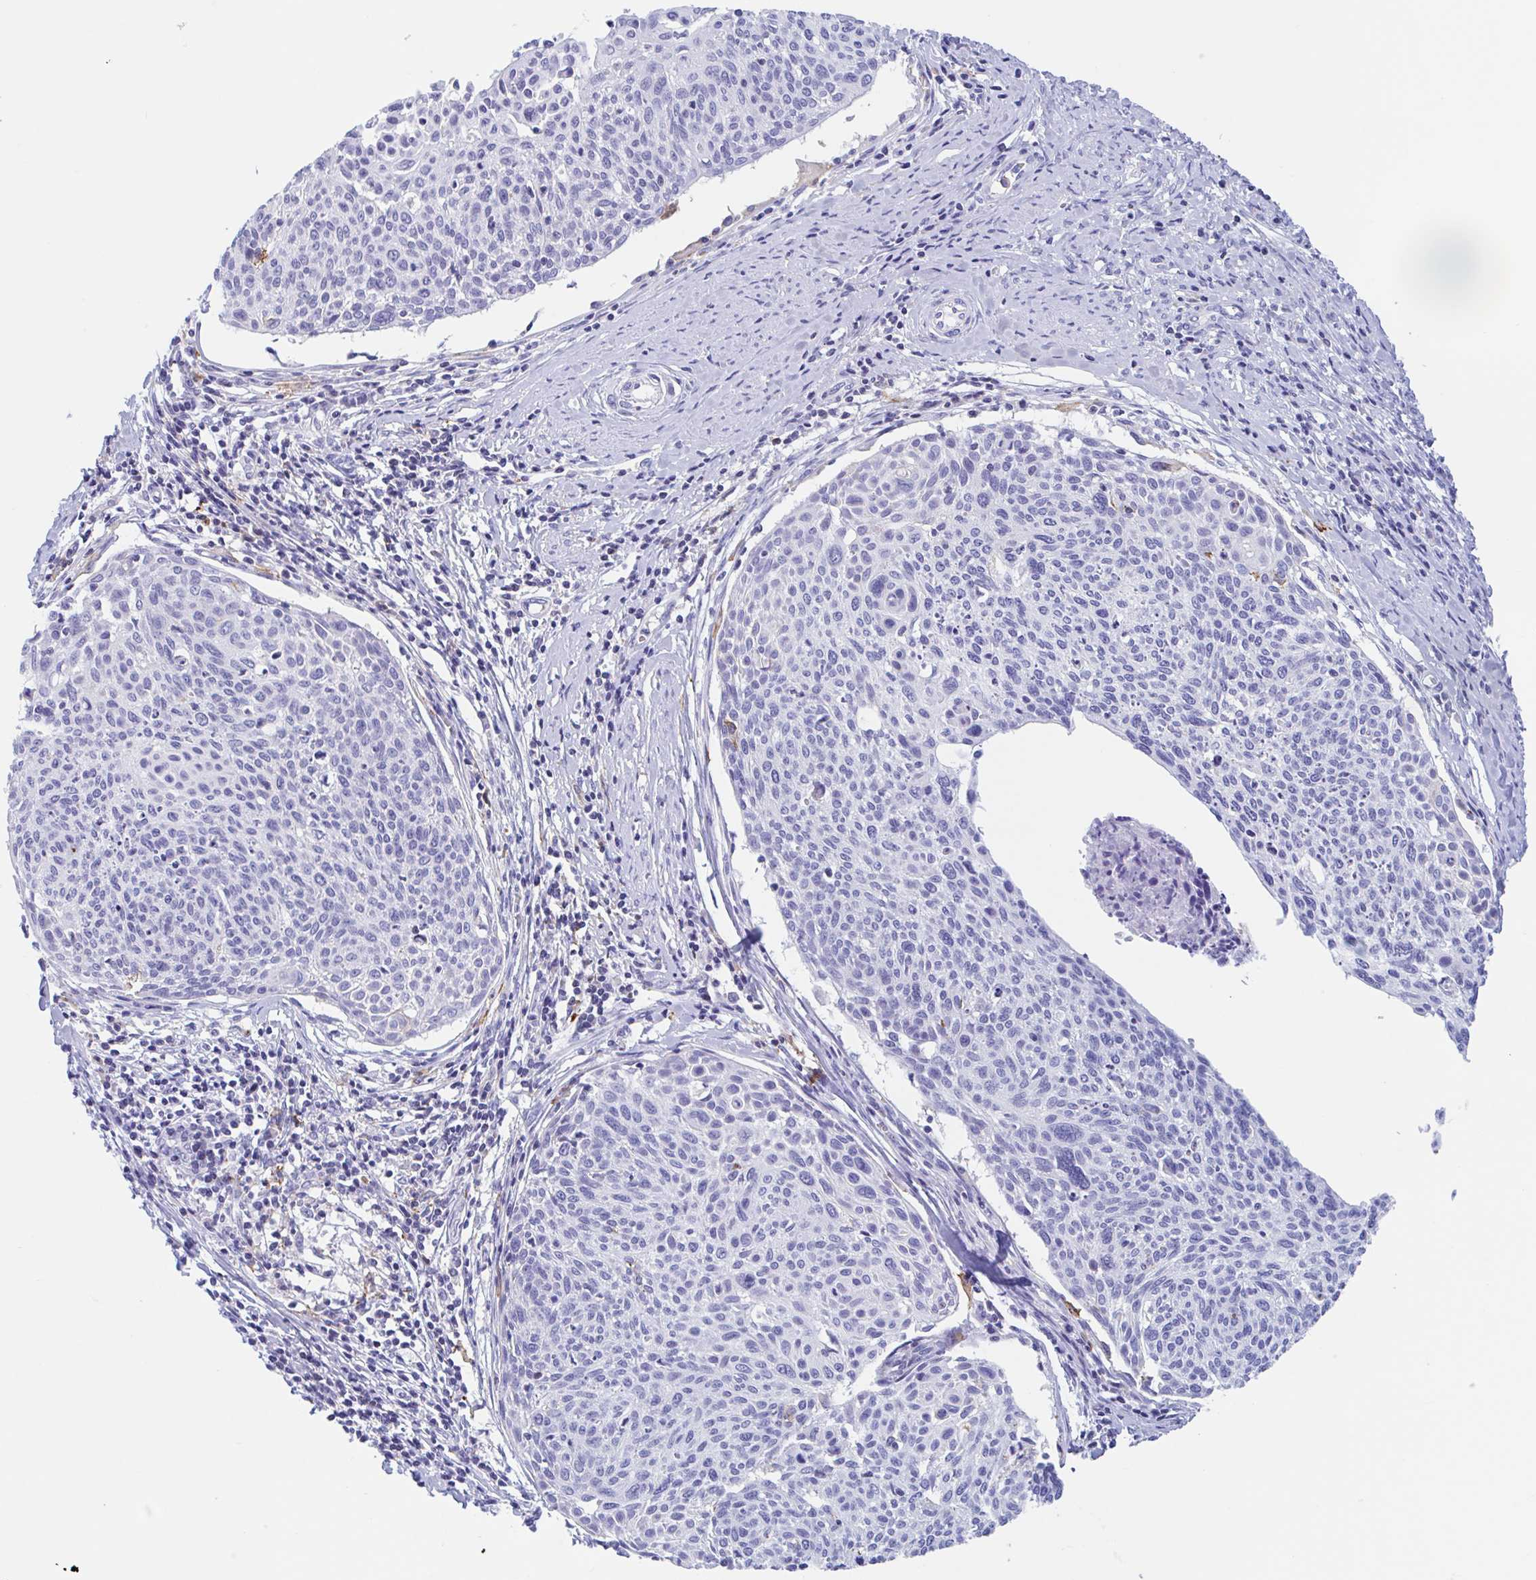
{"staining": {"intensity": "negative", "quantity": "none", "location": "none"}, "tissue": "cervical cancer", "cell_type": "Tumor cells", "image_type": "cancer", "snomed": [{"axis": "morphology", "description": "Squamous cell carcinoma, NOS"}, {"axis": "topography", "description": "Cervix"}], "caption": "The immunohistochemistry image has no significant staining in tumor cells of cervical cancer tissue.", "gene": "ANKRD9", "patient": {"sex": "female", "age": 49}}